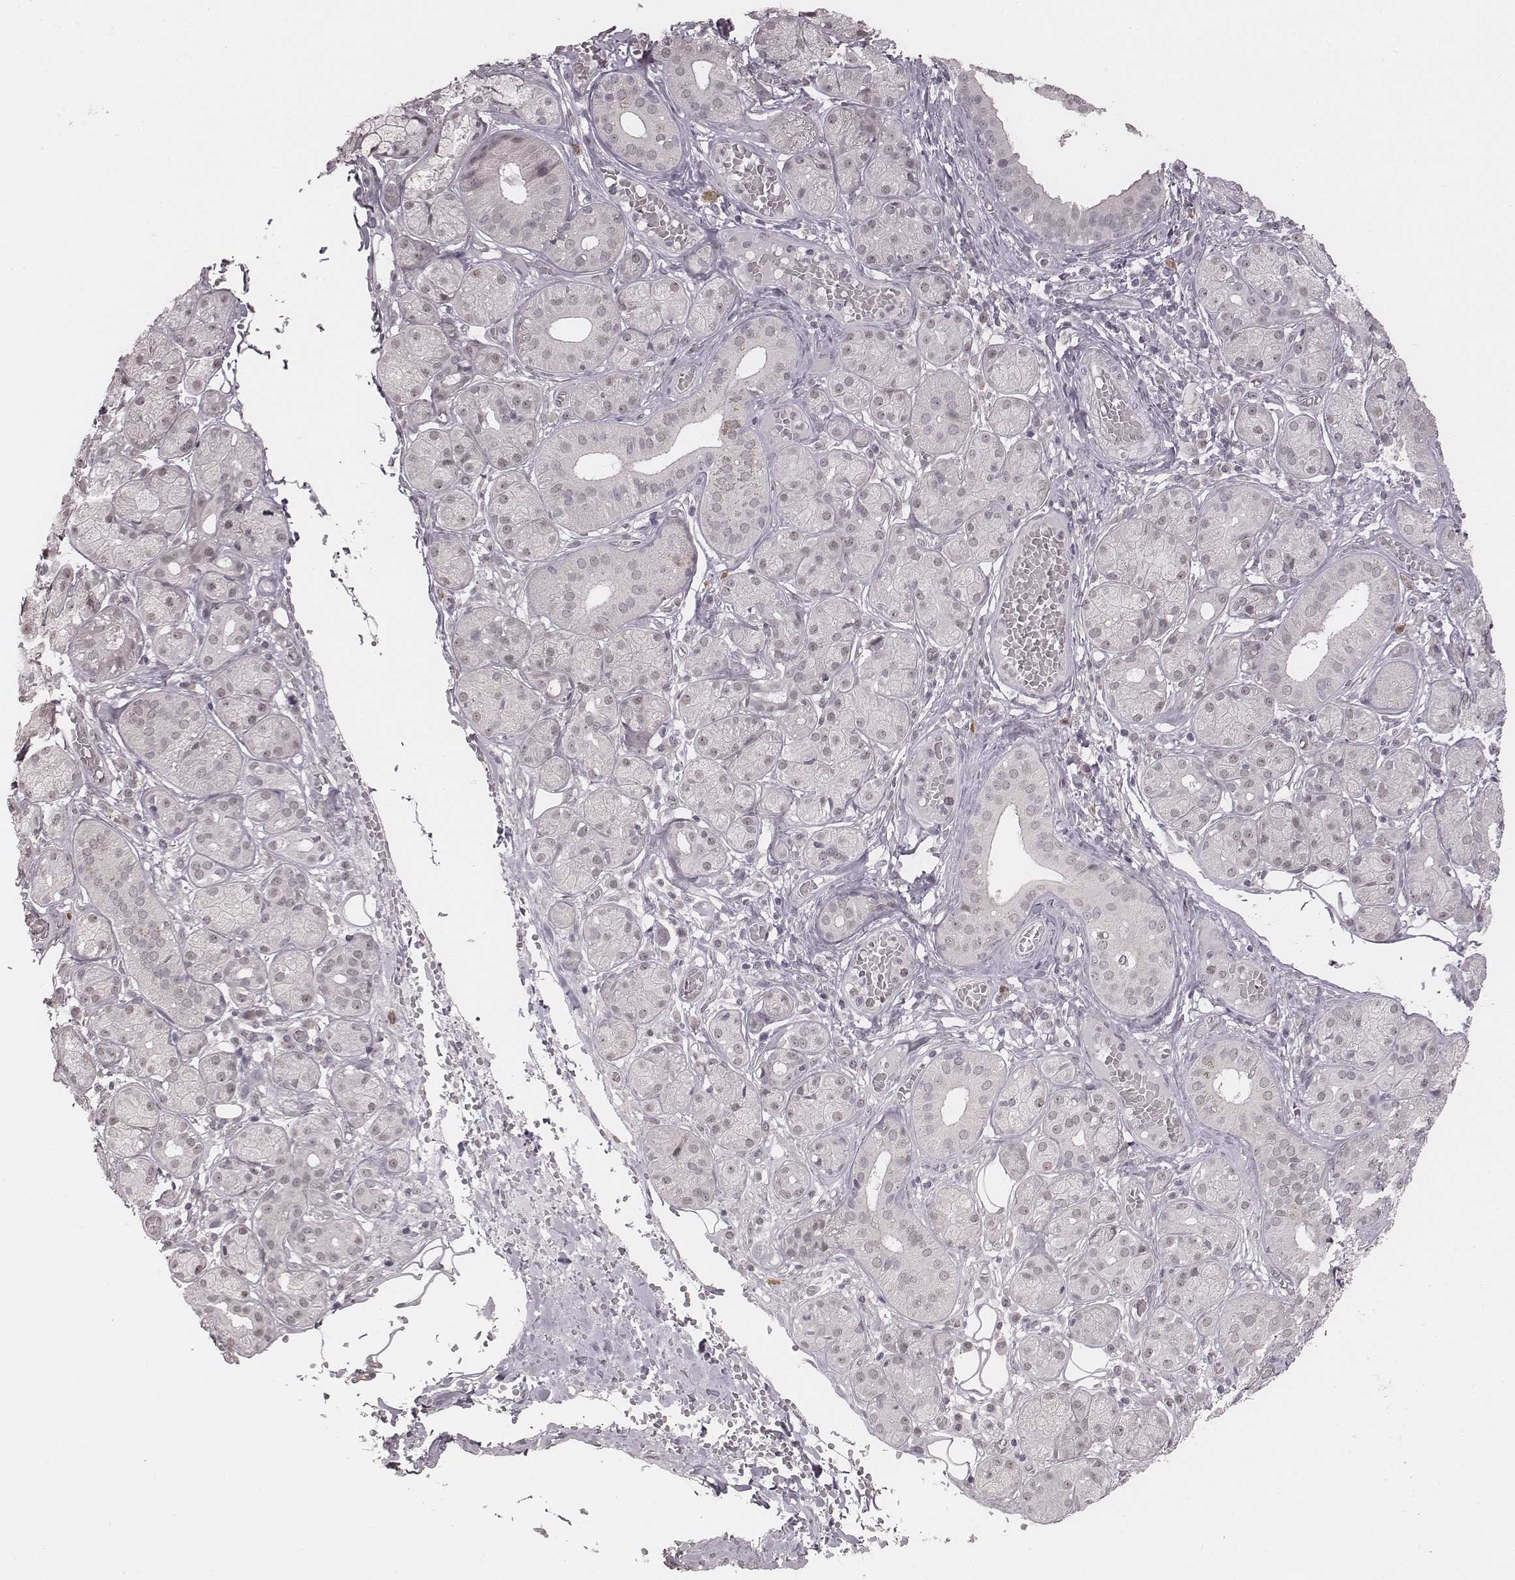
{"staining": {"intensity": "negative", "quantity": "none", "location": "none"}, "tissue": "salivary gland", "cell_type": "Glandular cells", "image_type": "normal", "snomed": [{"axis": "morphology", "description": "Normal tissue, NOS"}, {"axis": "topography", "description": "Salivary gland"}, {"axis": "topography", "description": "Peripheral nerve tissue"}], "caption": "IHC image of normal salivary gland: human salivary gland stained with DAB (3,3'-diaminobenzidine) displays no significant protein expression in glandular cells.", "gene": "RPGRIP1", "patient": {"sex": "male", "age": 71}}